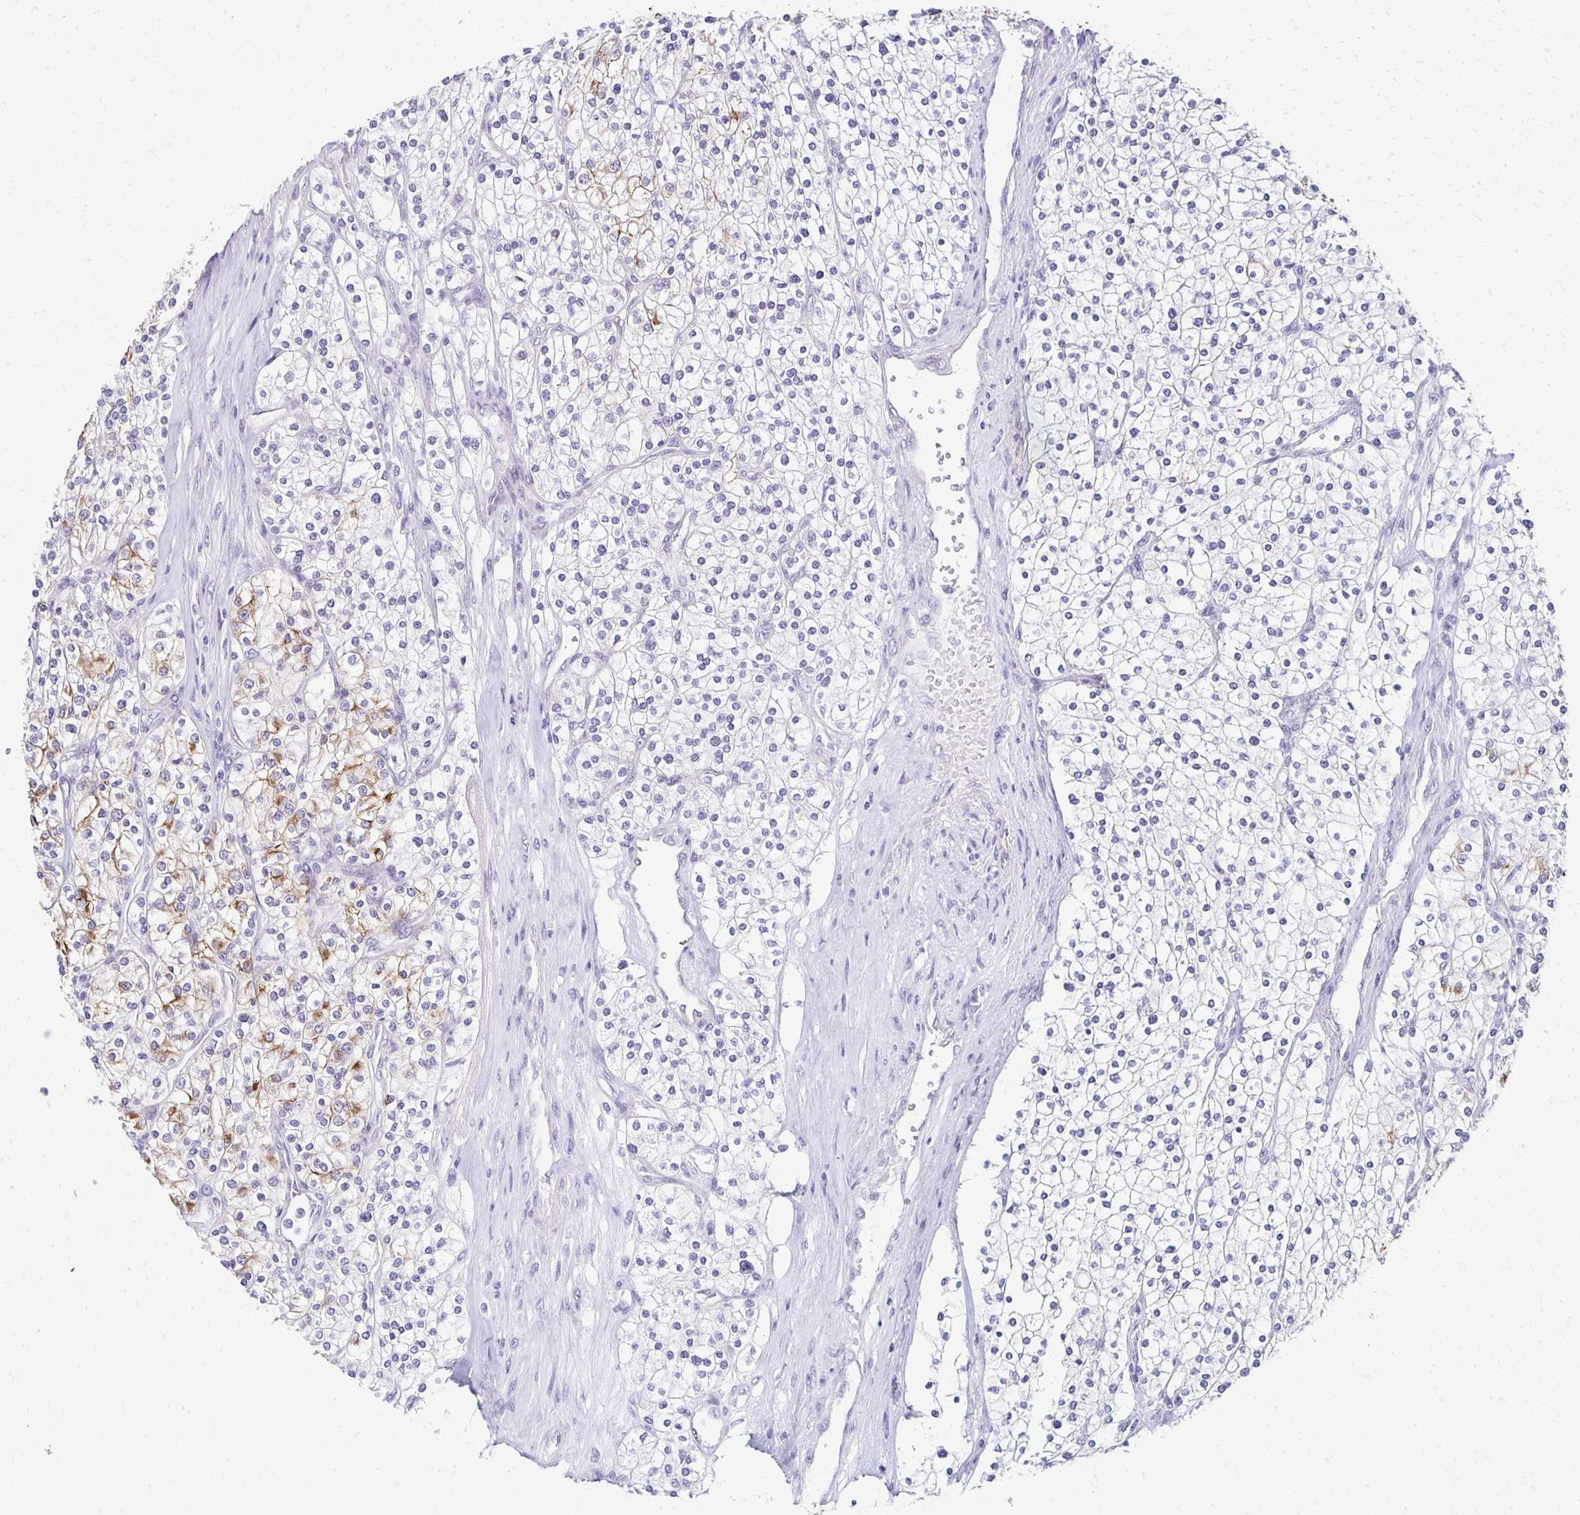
{"staining": {"intensity": "moderate", "quantity": "<25%", "location": "cytoplasmic/membranous"}, "tissue": "renal cancer", "cell_type": "Tumor cells", "image_type": "cancer", "snomed": [{"axis": "morphology", "description": "Adenocarcinoma, NOS"}, {"axis": "topography", "description": "Kidney"}], "caption": "Immunohistochemistry histopathology image of neoplastic tissue: human renal adenocarcinoma stained using immunohistochemistry shows low levels of moderate protein expression localized specifically in the cytoplasmic/membranous of tumor cells, appearing as a cytoplasmic/membranous brown color.", "gene": "C1QTNF2", "patient": {"sex": "male", "age": 80}}